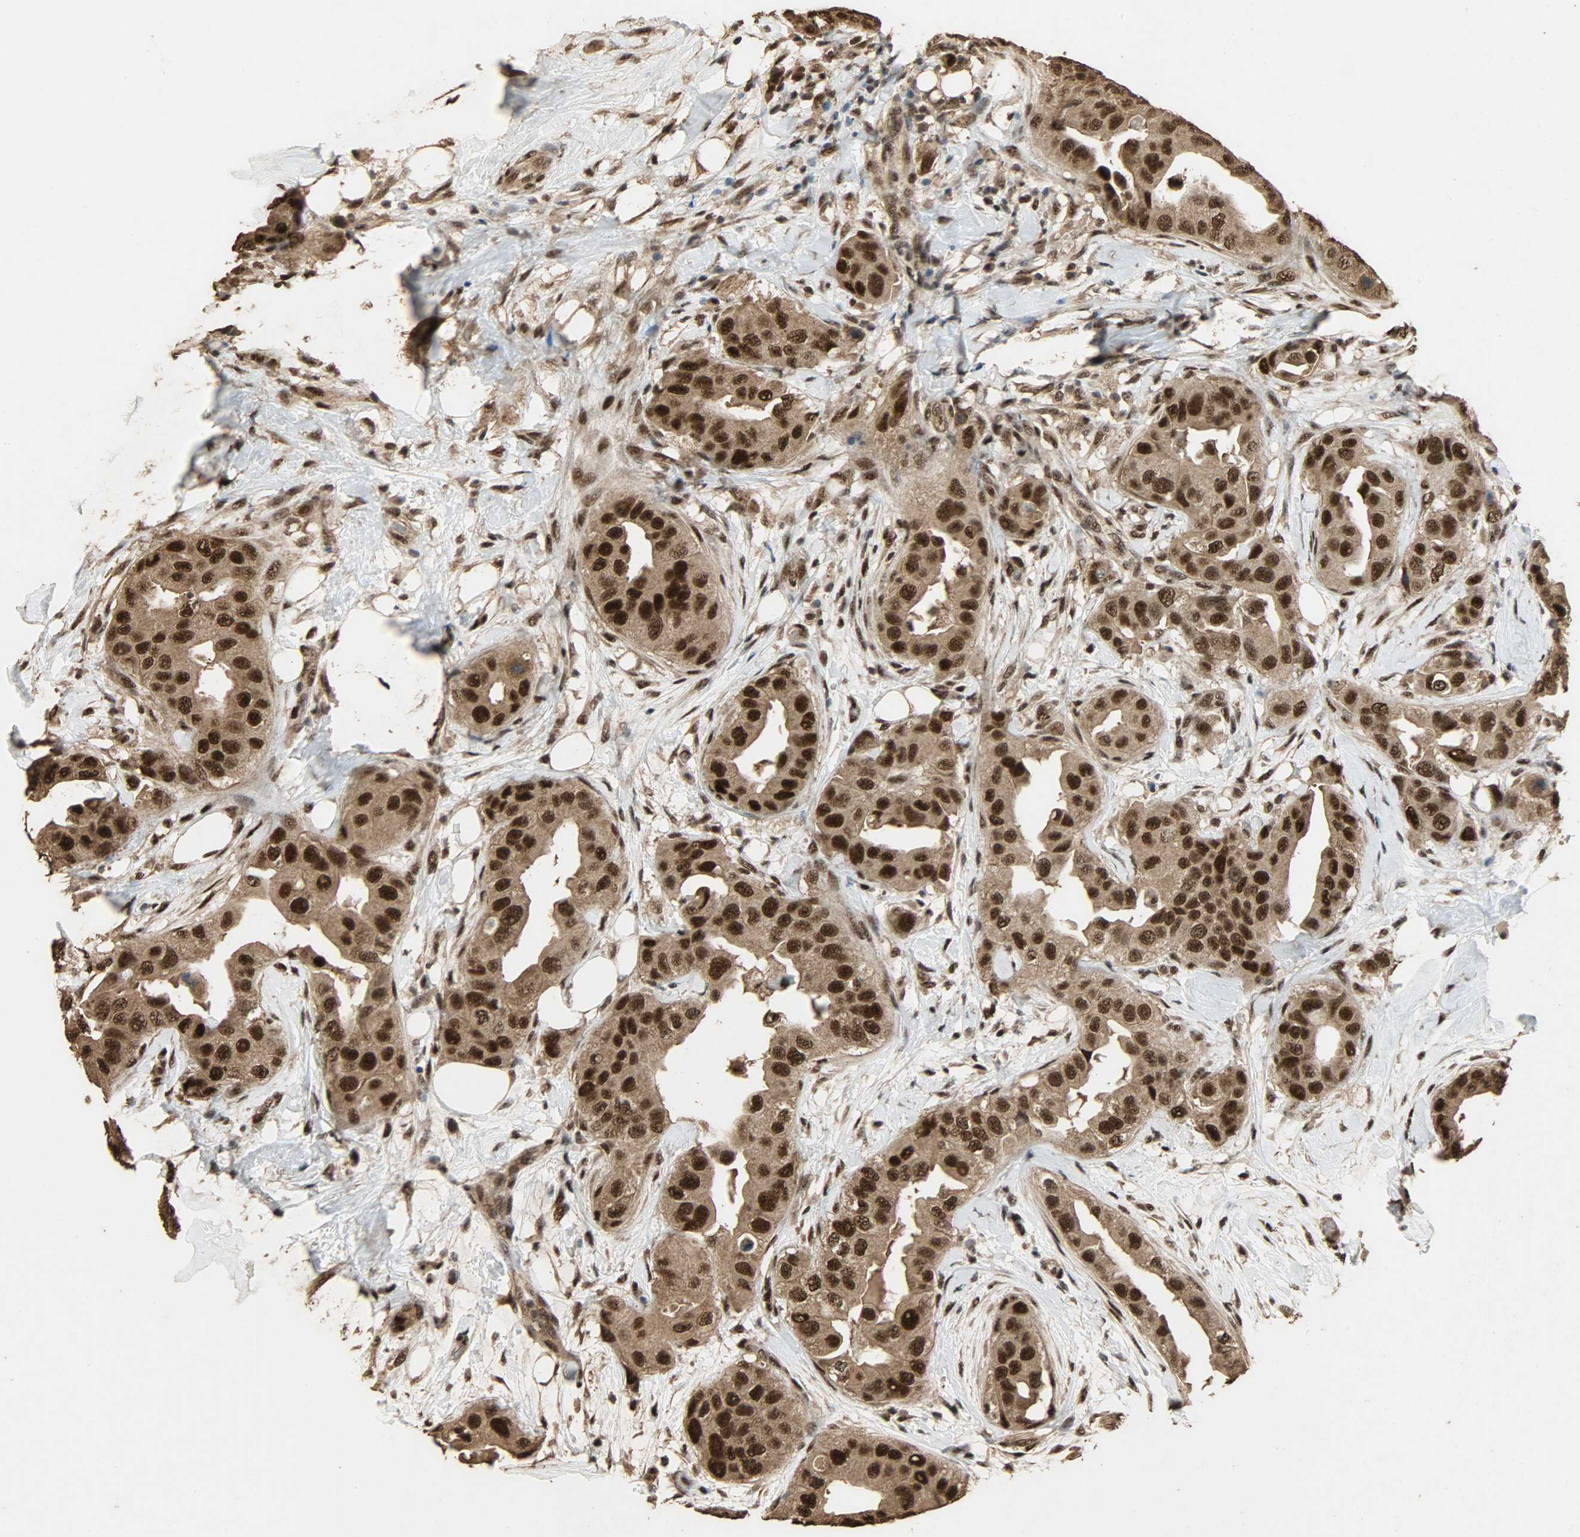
{"staining": {"intensity": "strong", "quantity": ">75%", "location": "cytoplasmic/membranous,nuclear"}, "tissue": "breast cancer", "cell_type": "Tumor cells", "image_type": "cancer", "snomed": [{"axis": "morphology", "description": "Duct carcinoma"}, {"axis": "topography", "description": "Breast"}], "caption": "High-magnification brightfield microscopy of breast cancer (infiltrating ductal carcinoma) stained with DAB (brown) and counterstained with hematoxylin (blue). tumor cells exhibit strong cytoplasmic/membranous and nuclear expression is appreciated in approximately>75% of cells.", "gene": "CCNT2", "patient": {"sex": "female", "age": 40}}